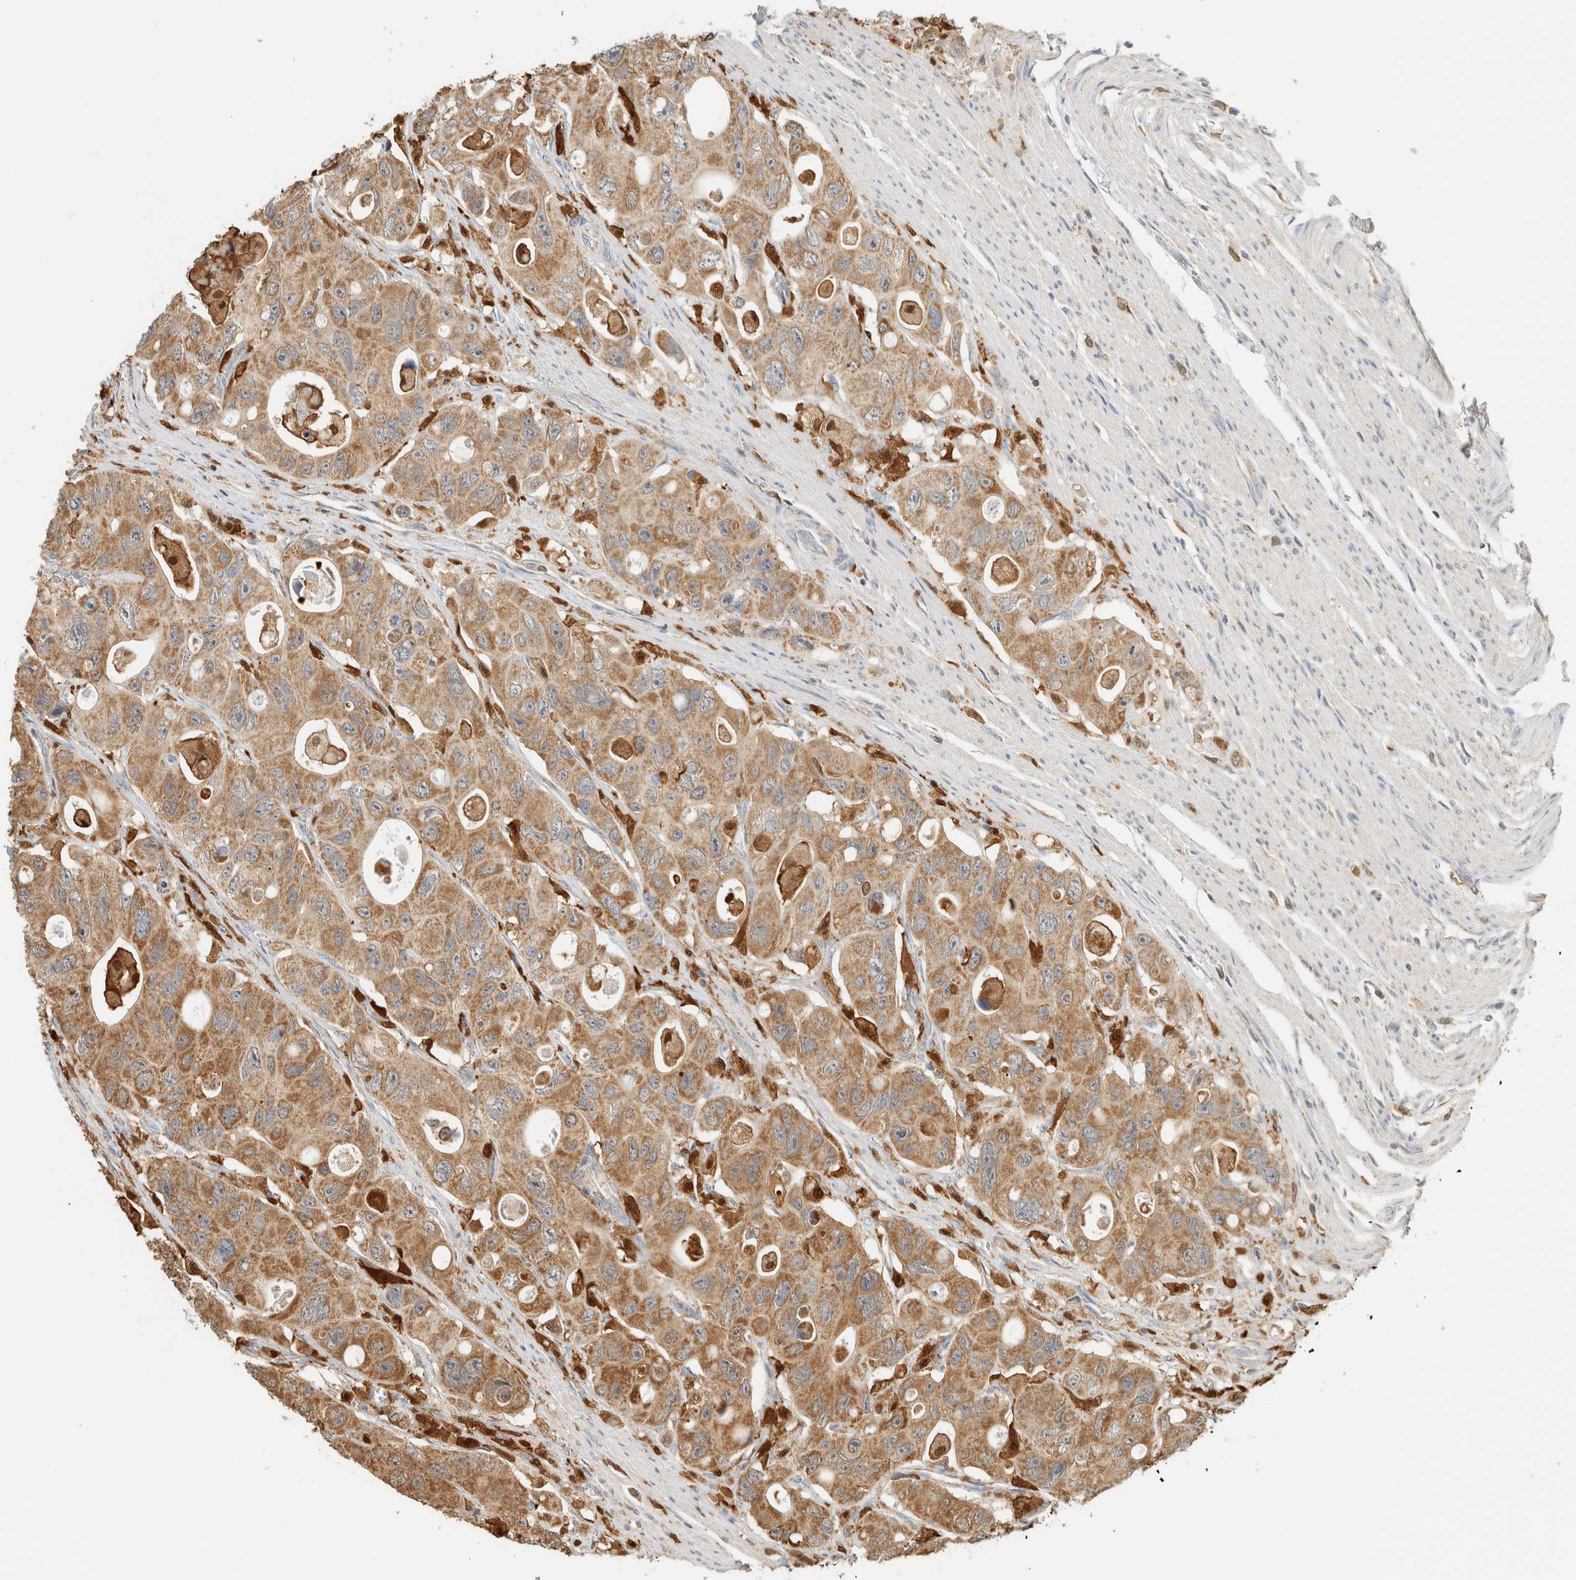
{"staining": {"intensity": "moderate", "quantity": ">75%", "location": "cytoplasmic/membranous"}, "tissue": "colorectal cancer", "cell_type": "Tumor cells", "image_type": "cancer", "snomed": [{"axis": "morphology", "description": "Adenocarcinoma, NOS"}, {"axis": "topography", "description": "Colon"}], "caption": "Colorectal cancer stained for a protein (brown) shows moderate cytoplasmic/membranous positive positivity in about >75% of tumor cells.", "gene": "CAPG", "patient": {"sex": "female", "age": 46}}